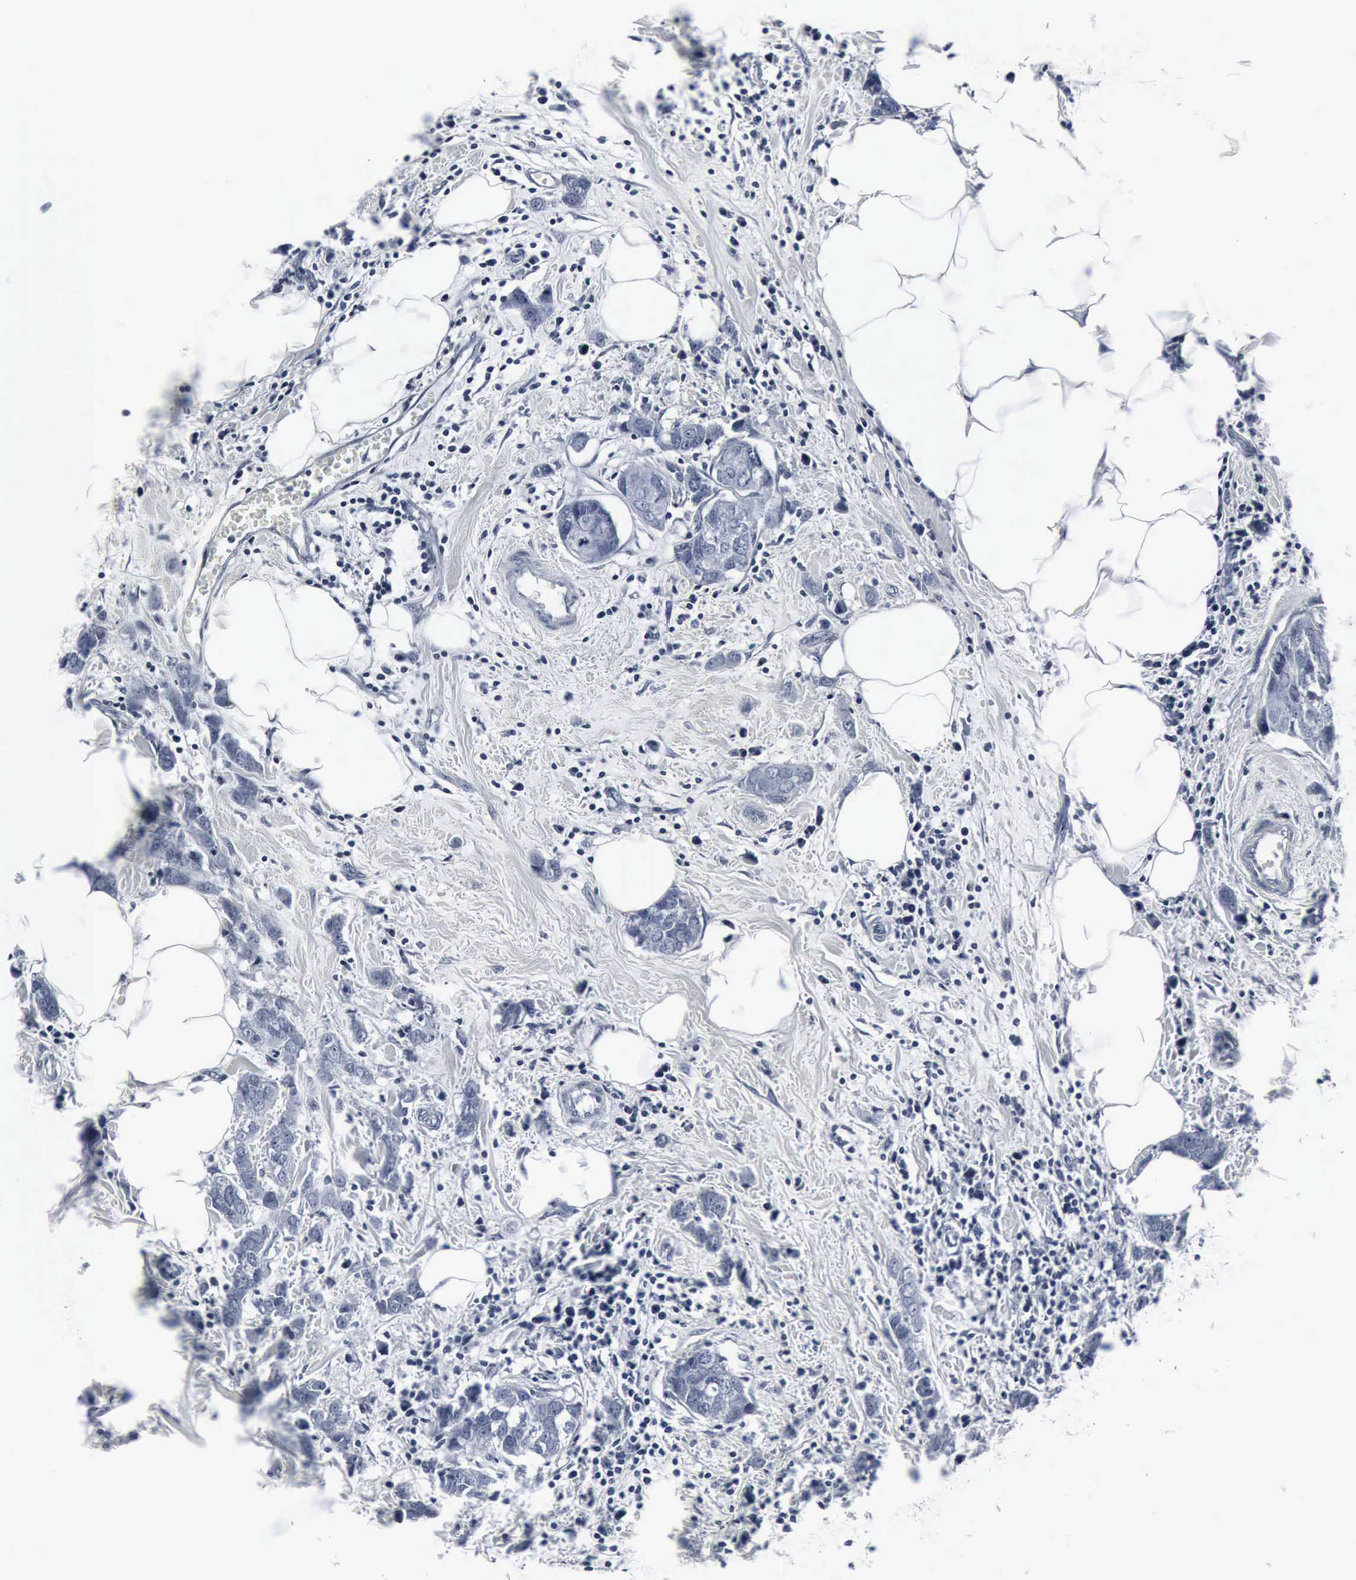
{"staining": {"intensity": "negative", "quantity": "none", "location": "none"}, "tissue": "breast cancer", "cell_type": "Tumor cells", "image_type": "cancer", "snomed": [{"axis": "morphology", "description": "Normal tissue, NOS"}, {"axis": "morphology", "description": "Duct carcinoma"}, {"axis": "topography", "description": "Breast"}], "caption": "Breast cancer was stained to show a protein in brown. There is no significant staining in tumor cells.", "gene": "SNAP25", "patient": {"sex": "female", "age": 50}}